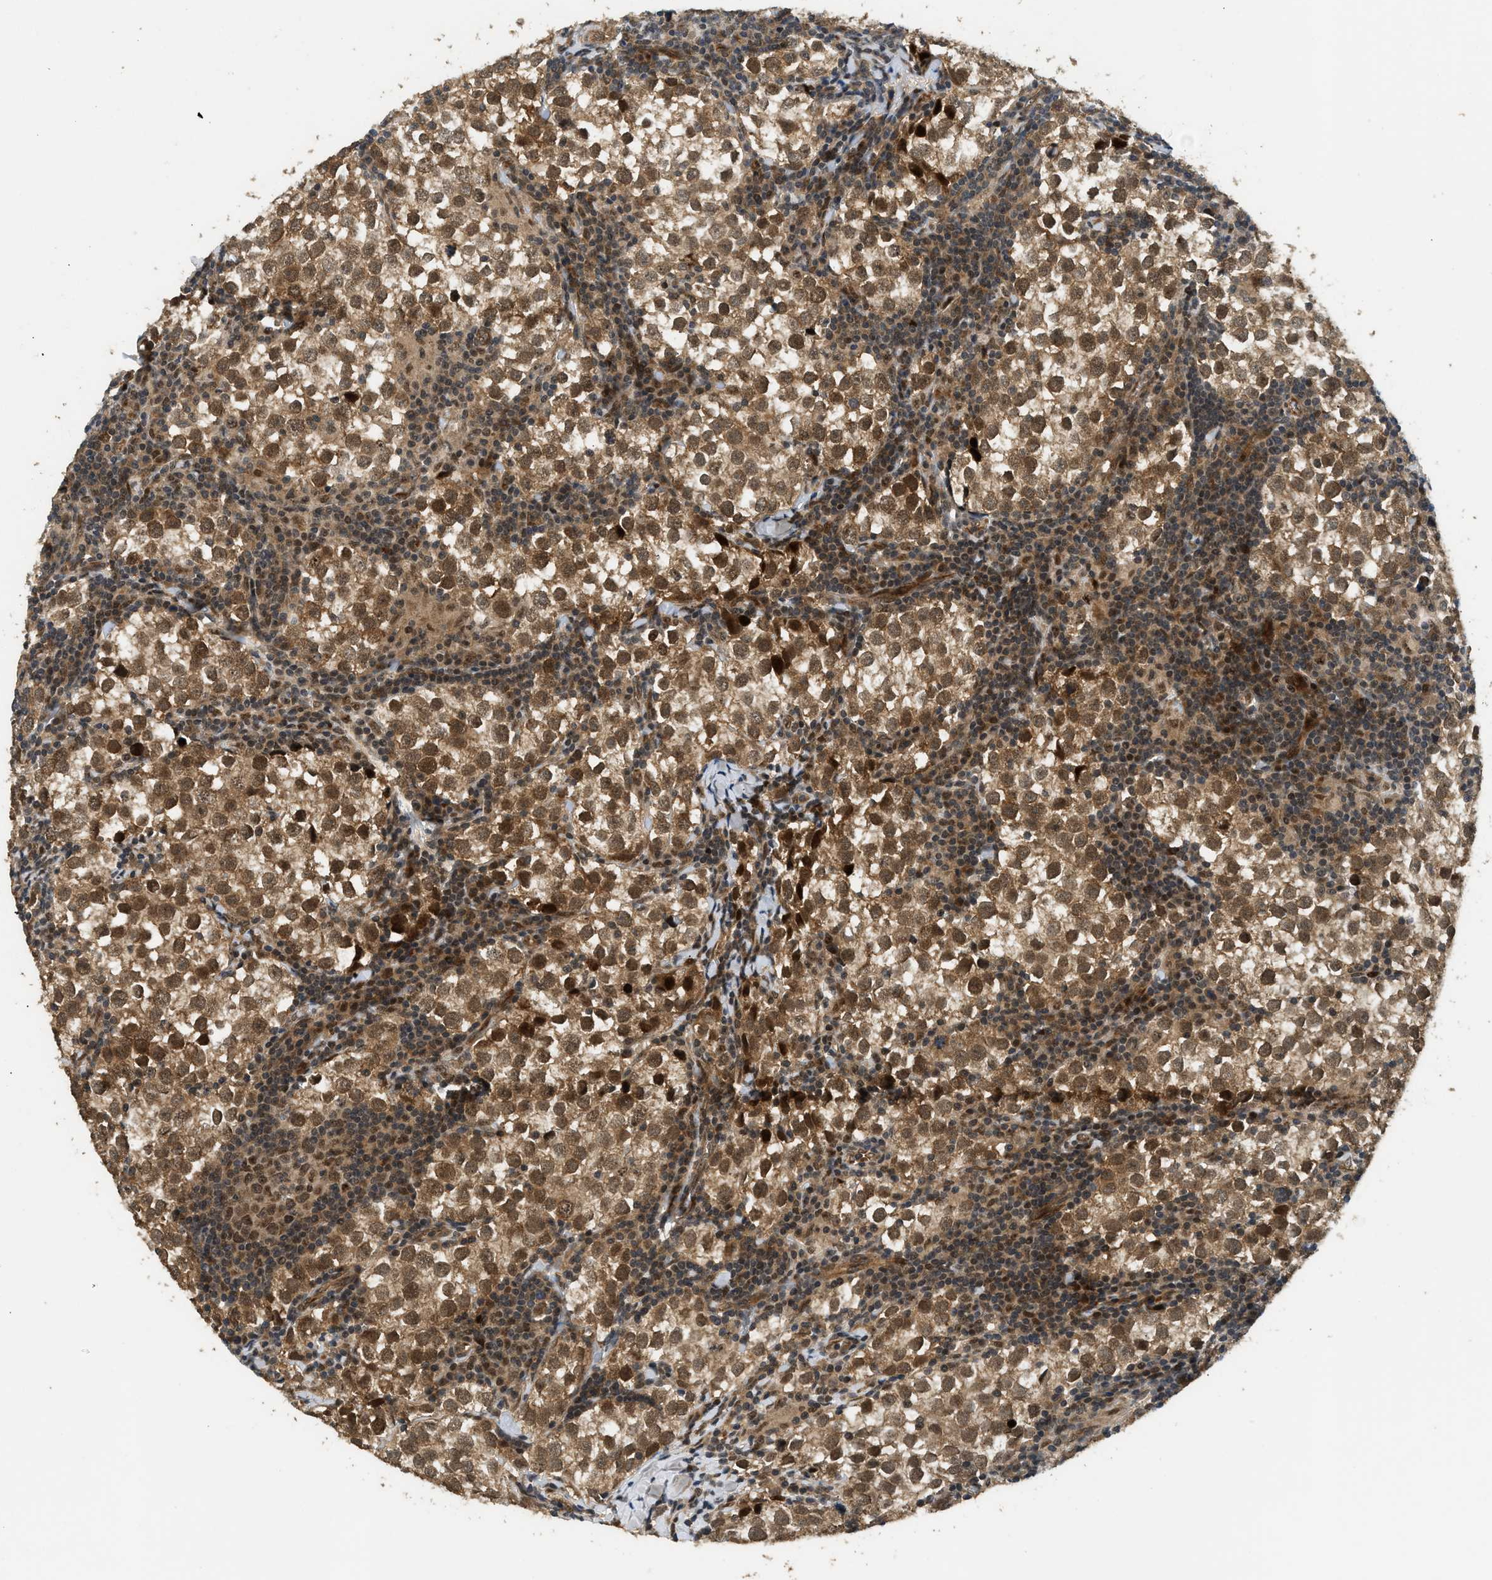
{"staining": {"intensity": "moderate", "quantity": ">75%", "location": "cytoplasmic/membranous,nuclear"}, "tissue": "testis cancer", "cell_type": "Tumor cells", "image_type": "cancer", "snomed": [{"axis": "morphology", "description": "Seminoma, NOS"}, {"axis": "morphology", "description": "Carcinoma, Embryonal, NOS"}, {"axis": "topography", "description": "Testis"}], "caption": "Immunohistochemistry photomicrograph of testis cancer (seminoma) stained for a protein (brown), which displays medium levels of moderate cytoplasmic/membranous and nuclear expression in approximately >75% of tumor cells.", "gene": "GET1", "patient": {"sex": "male", "age": 36}}